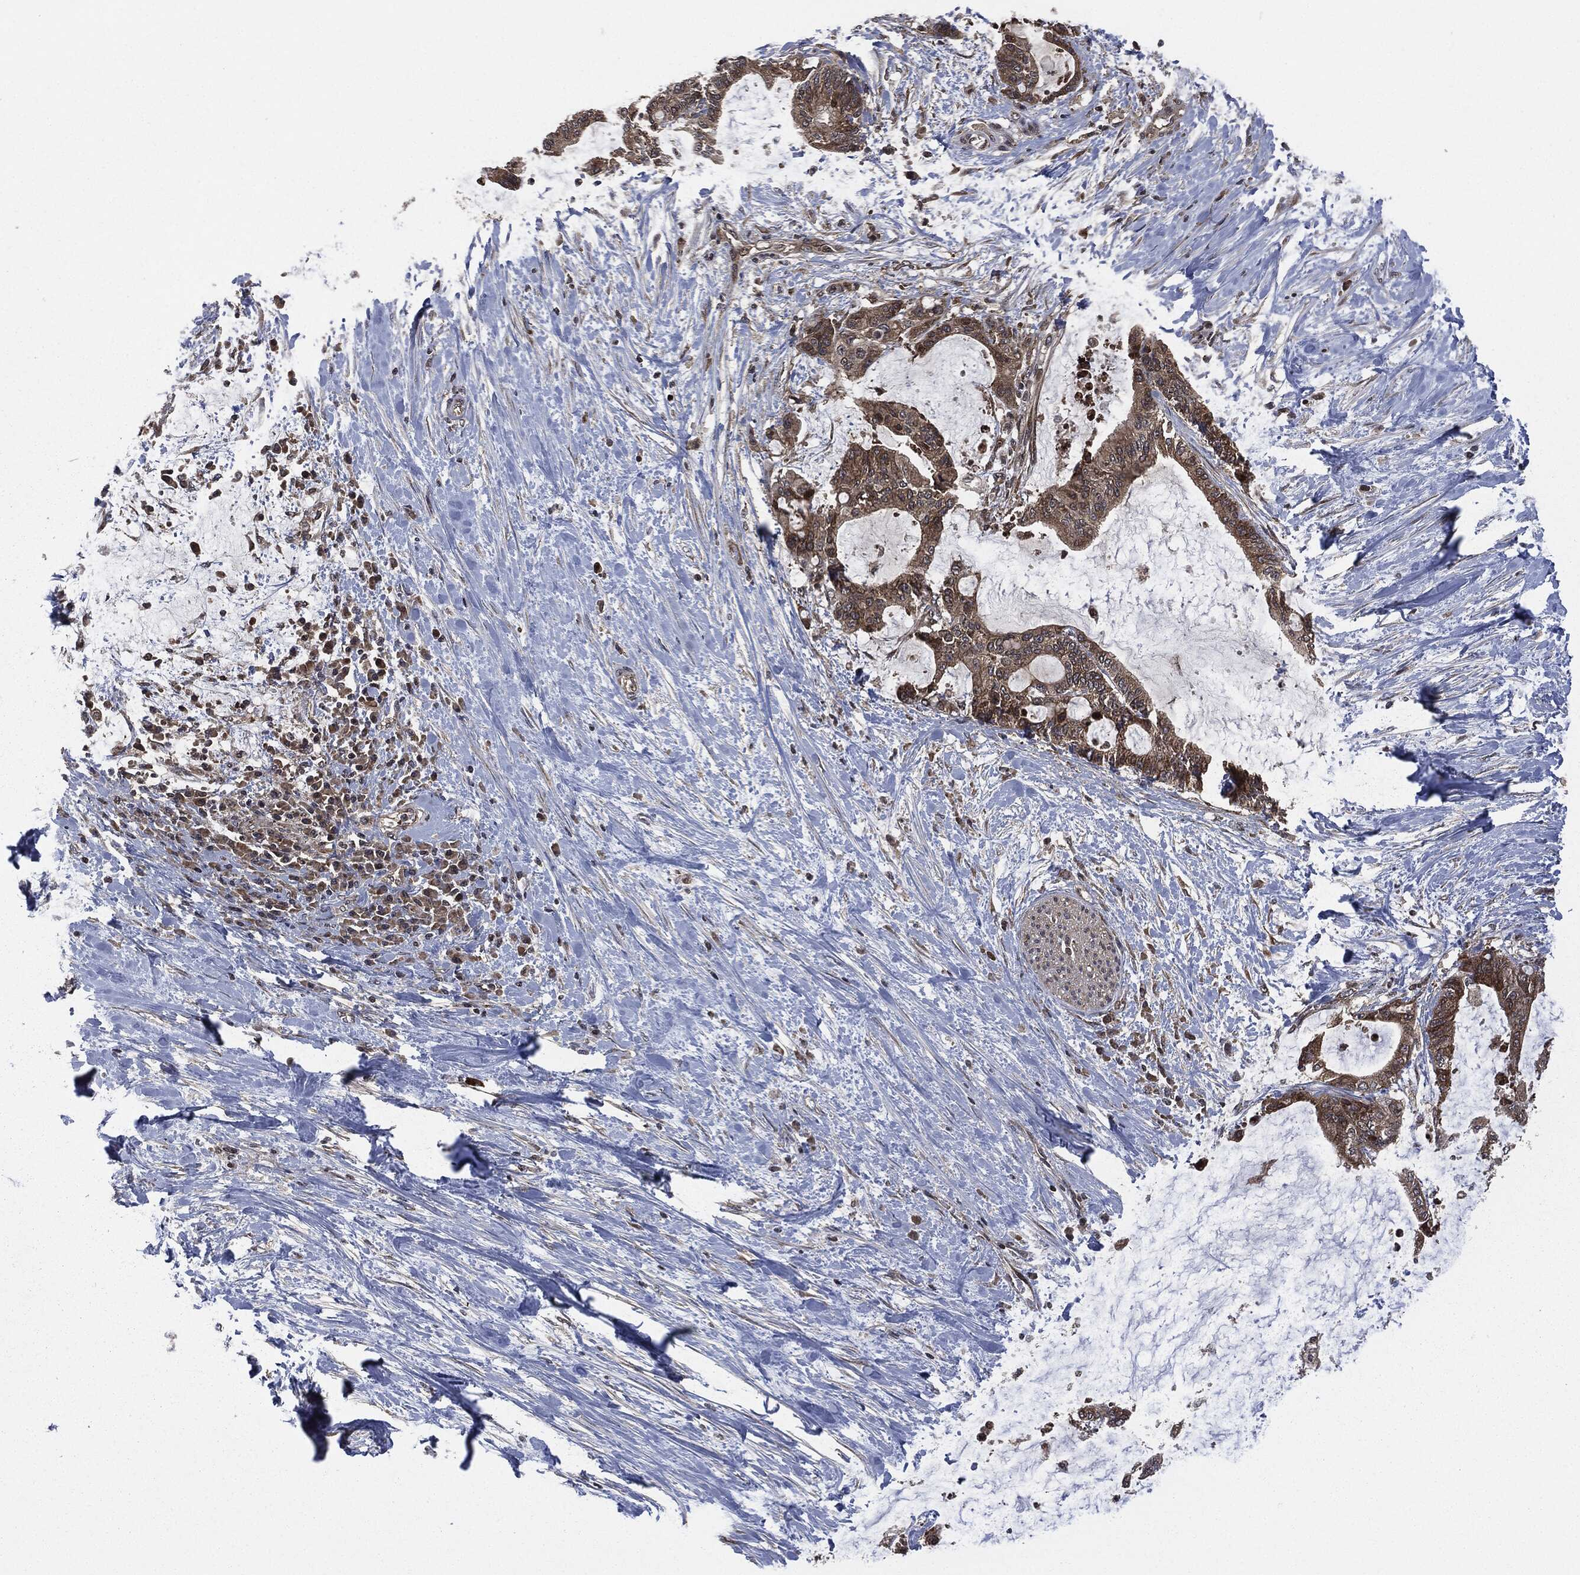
{"staining": {"intensity": "moderate", "quantity": ">75%", "location": "cytoplasmic/membranous"}, "tissue": "liver cancer", "cell_type": "Tumor cells", "image_type": "cancer", "snomed": [{"axis": "morphology", "description": "Cholangiocarcinoma"}, {"axis": "topography", "description": "Liver"}], "caption": "Protein staining of liver cancer (cholangiocarcinoma) tissue demonstrates moderate cytoplasmic/membranous expression in approximately >75% of tumor cells.", "gene": "HRAS", "patient": {"sex": "female", "age": 73}}